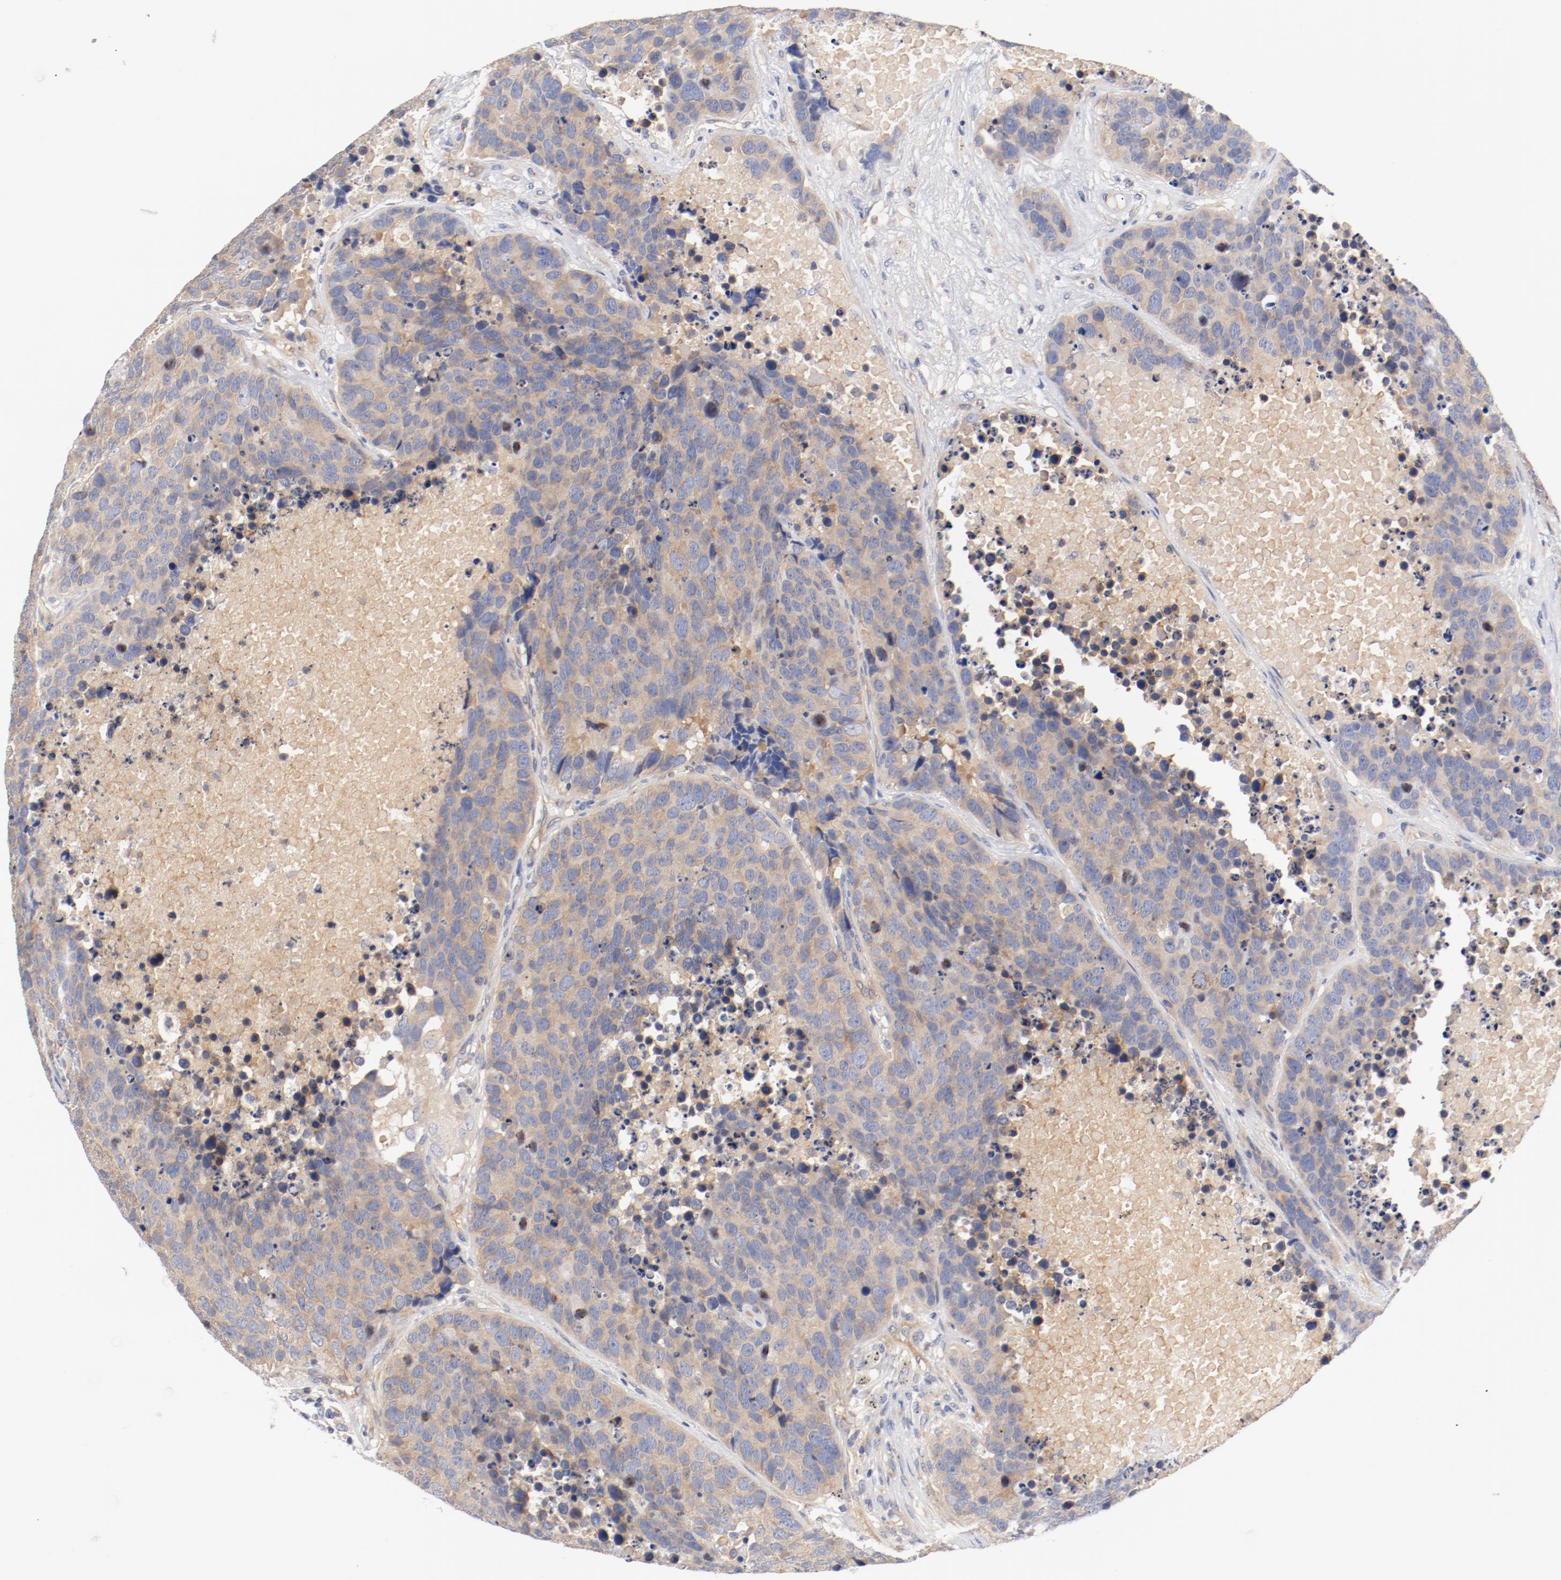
{"staining": {"intensity": "weak", "quantity": "25%-75%", "location": "cytoplasmic/membranous"}, "tissue": "carcinoid", "cell_type": "Tumor cells", "image_type": "cancer", "snomed": [{"axis": "morphology", "description": "Carcinoid, malignant, NOS"}, {"axis": "topography", "description": "Lung"}], "caption": "Immunohistochemical staining of carcinoid demonstrates low levels of weak cytoplasmic/membranous positivity in about 25%-75% of tumor cells.", "gene": "DYNC1H1", "patient": {"sex": "male", "age": 60}}